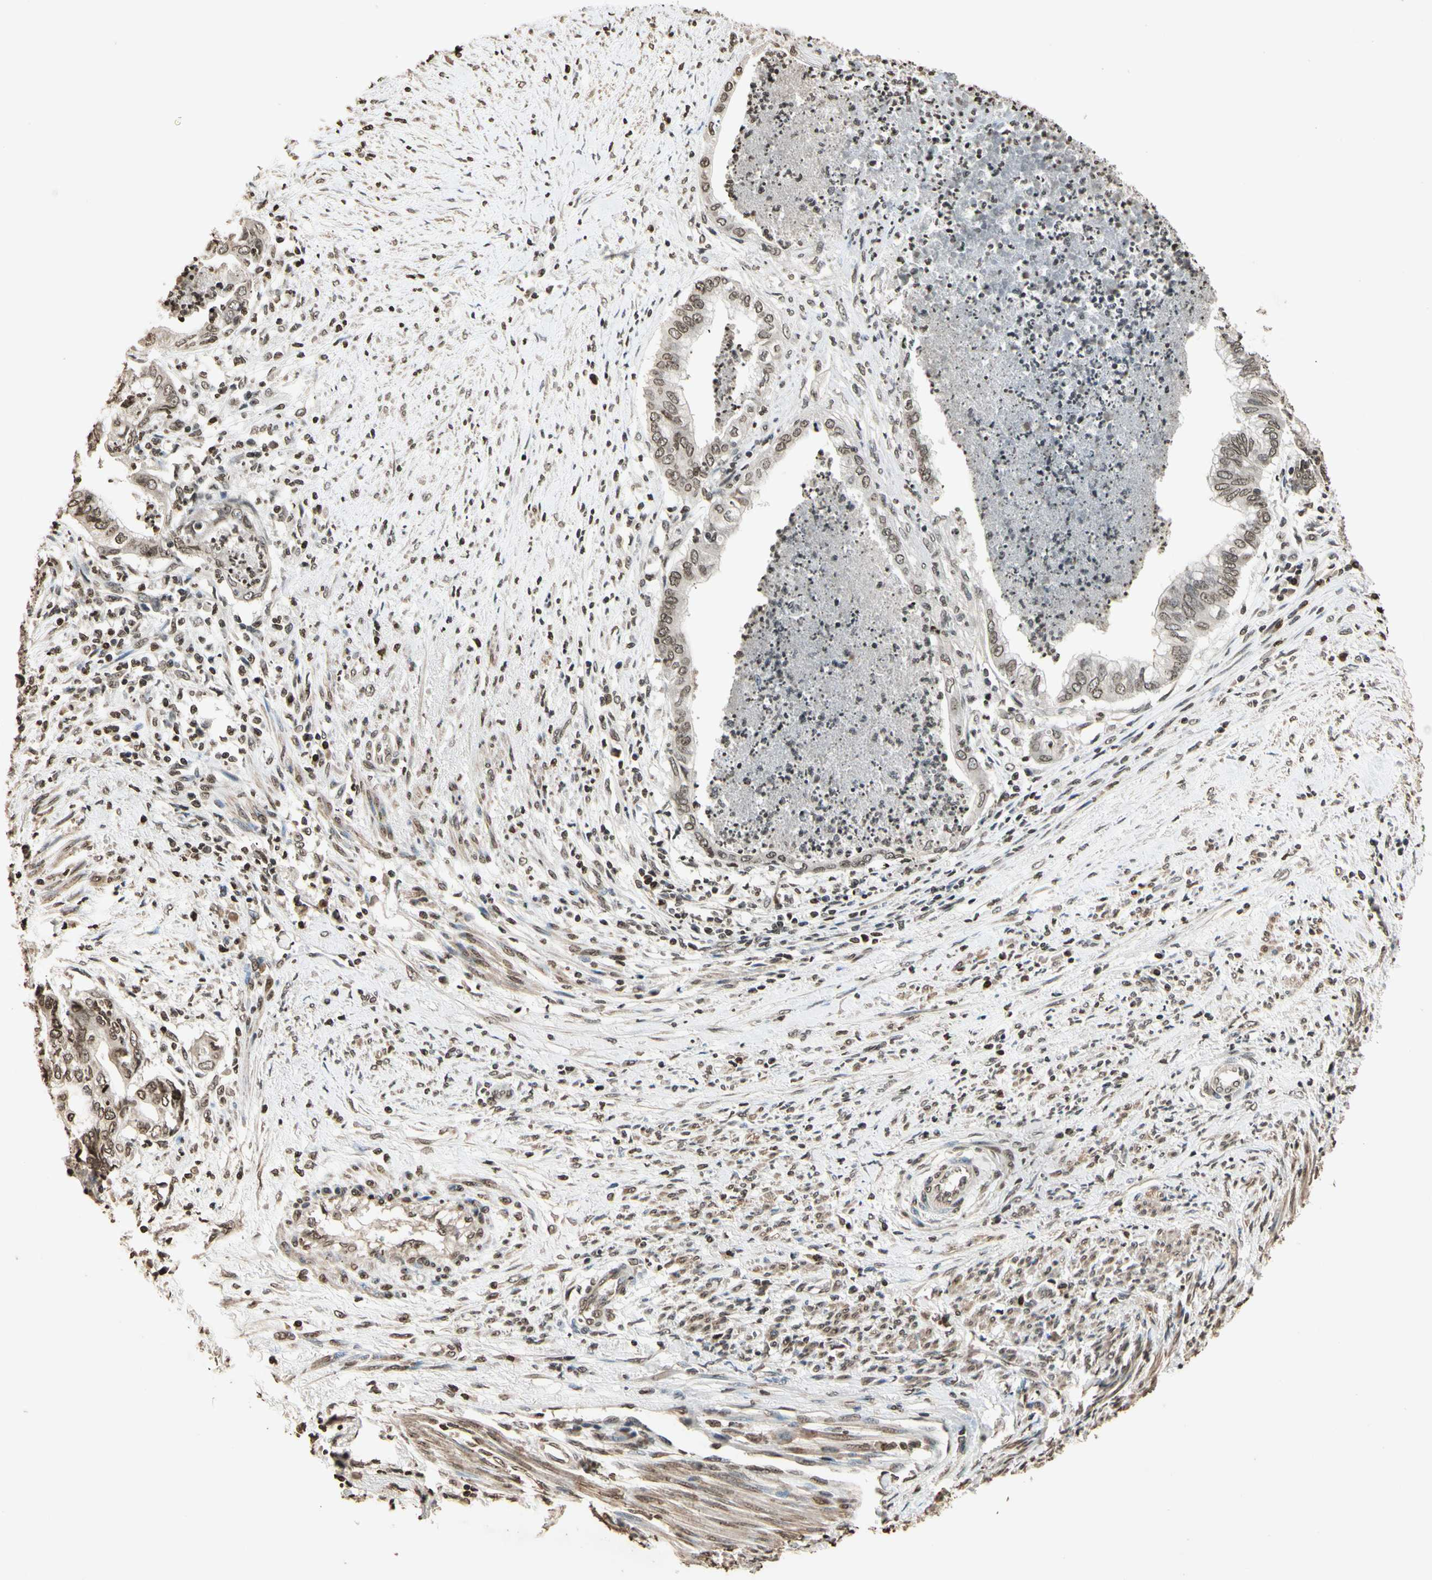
{"staining": {"intensity": "weak", "quantity": "25%-75%", "location": "nuclear"}, "tissue": "endometrial cancer", "cell_type": "Tumor cells", "image_type": "cancer", "snomed": [{"axis": "morphology", "description": "Necrosis, NOS"}, {"axis": "morphology", "description": "Adenocarcinoma, NOS"}, {"axis": "topography", "description": "Endometrium"}], "caption": "Immunohistochemistry image of human adenocarcinoma (endometrial) stained for a protein (brown), which demonstrates low levels of weak nuclear expression in about 25%-75% of tumor cells.", "gene": "TOP1", "patient": {"sex": "female", "age": 79}}